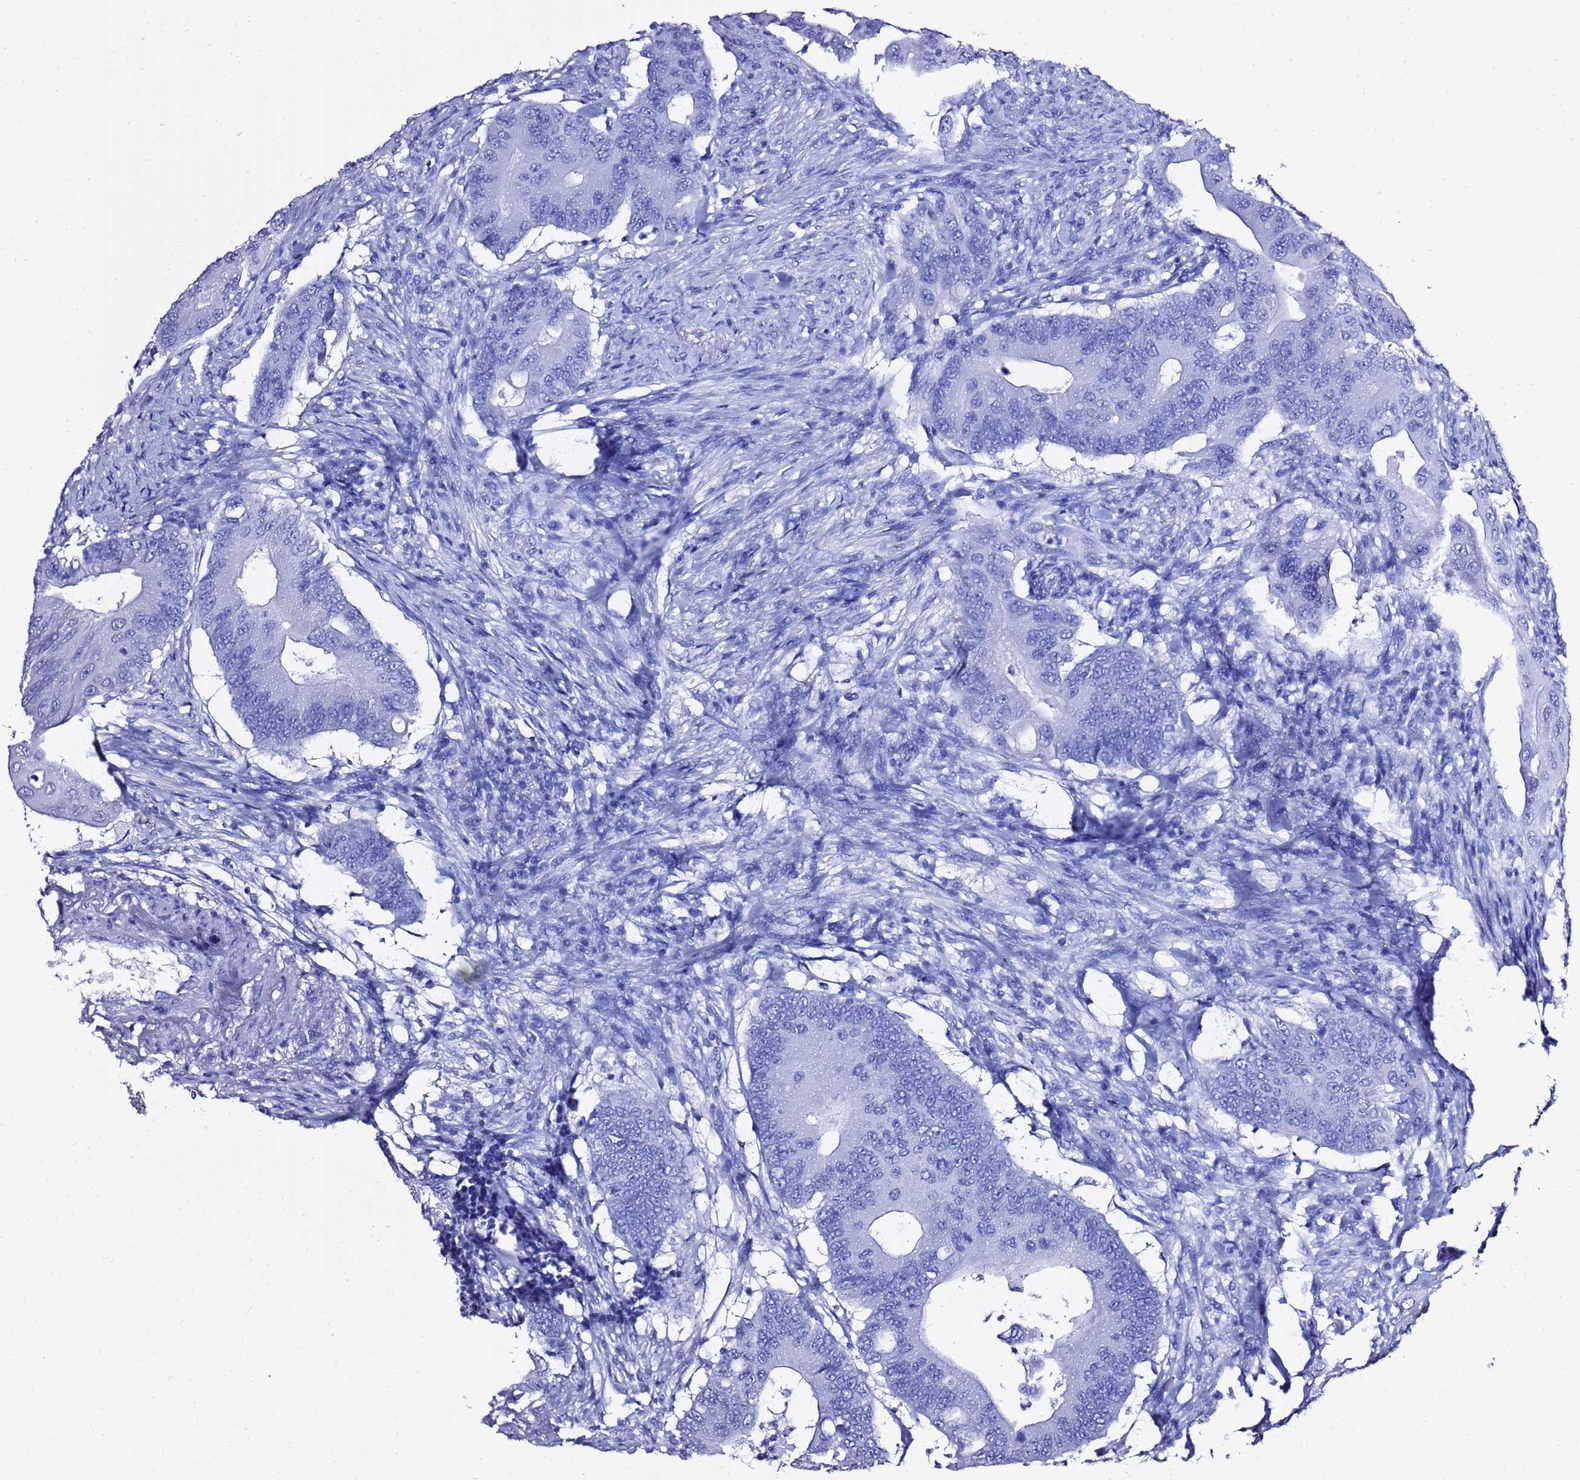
{"staining": {"intensity": "negative", "quantity": "none", "location": "none"}, "tissue": "colorectal cancer", "cell_type": "Tumor cells", "image_type": "cancer", "snomed": [{"axis": "morphology", "description": "Adenocarcinoma, NOS"}, {"axis": "topography", "description": "Colon"}], "caption": "A high-resolution micrograph shows immunohistochemistry (IHC) staining of colorectal adenocarcinoma, which shows no significant expression in tumor cells.", "gene": "LIPF", "patient": {"sex": "male", "age": 71}}